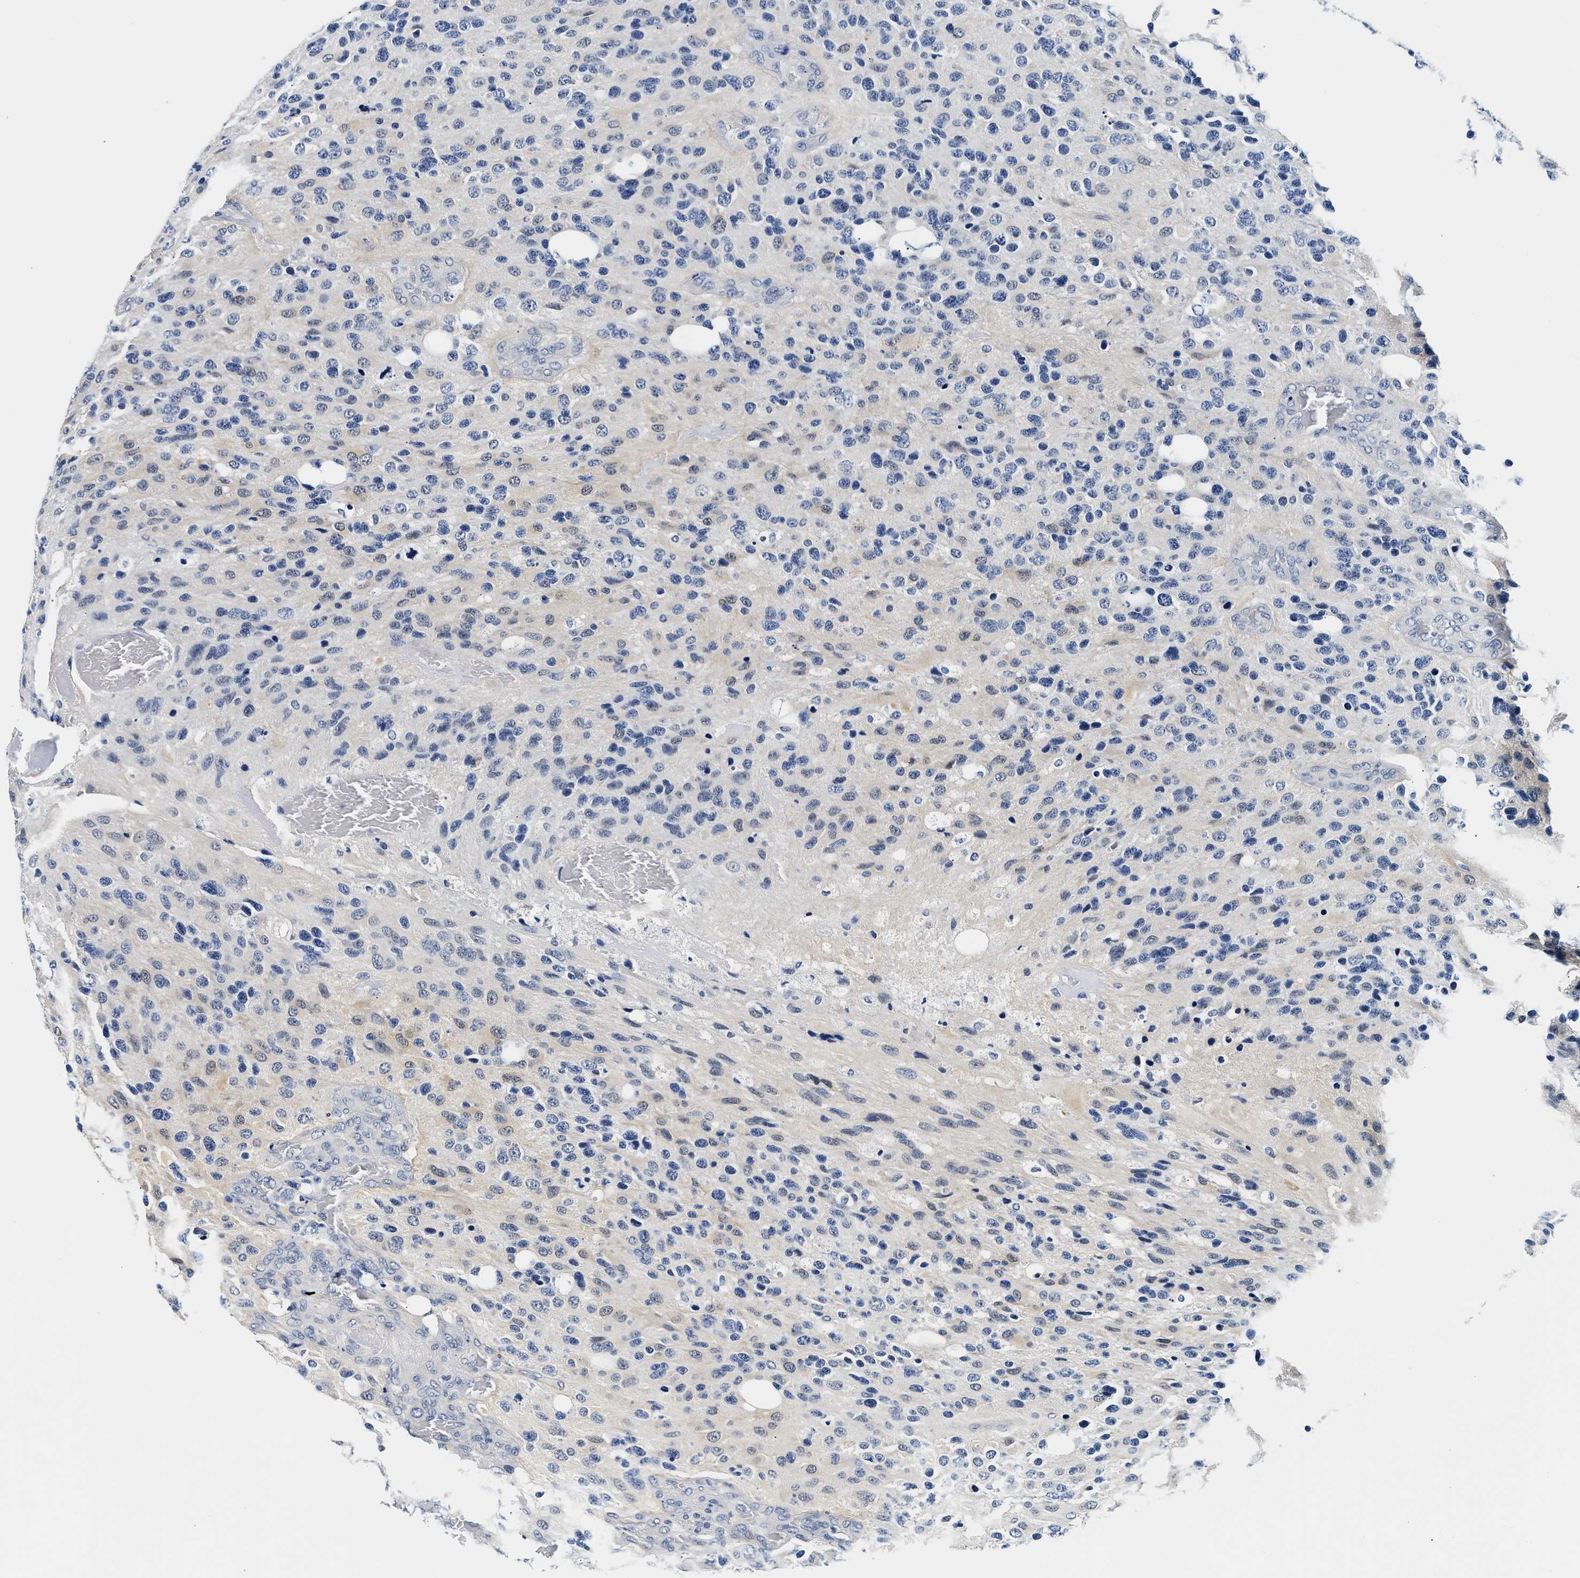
{"staining": {"intensity": "negative", "quantity": "none", "location": "none"}, "tissue": "glioma", "cell_type": "Tumor cells", "image_type": "cancer", "snomed": [{"axis": "morphology", "description": "Glioma, malignant, High grade"}, {"axis": "topography", "description": "Brain"}], "caption": "This is an immunohistochemistry (IHC) image of human malignant glioma (high-grade). There is no expression in tumor cells.", "gene": "UCHL3", "patient": {"sex": "female", "age": 58}}